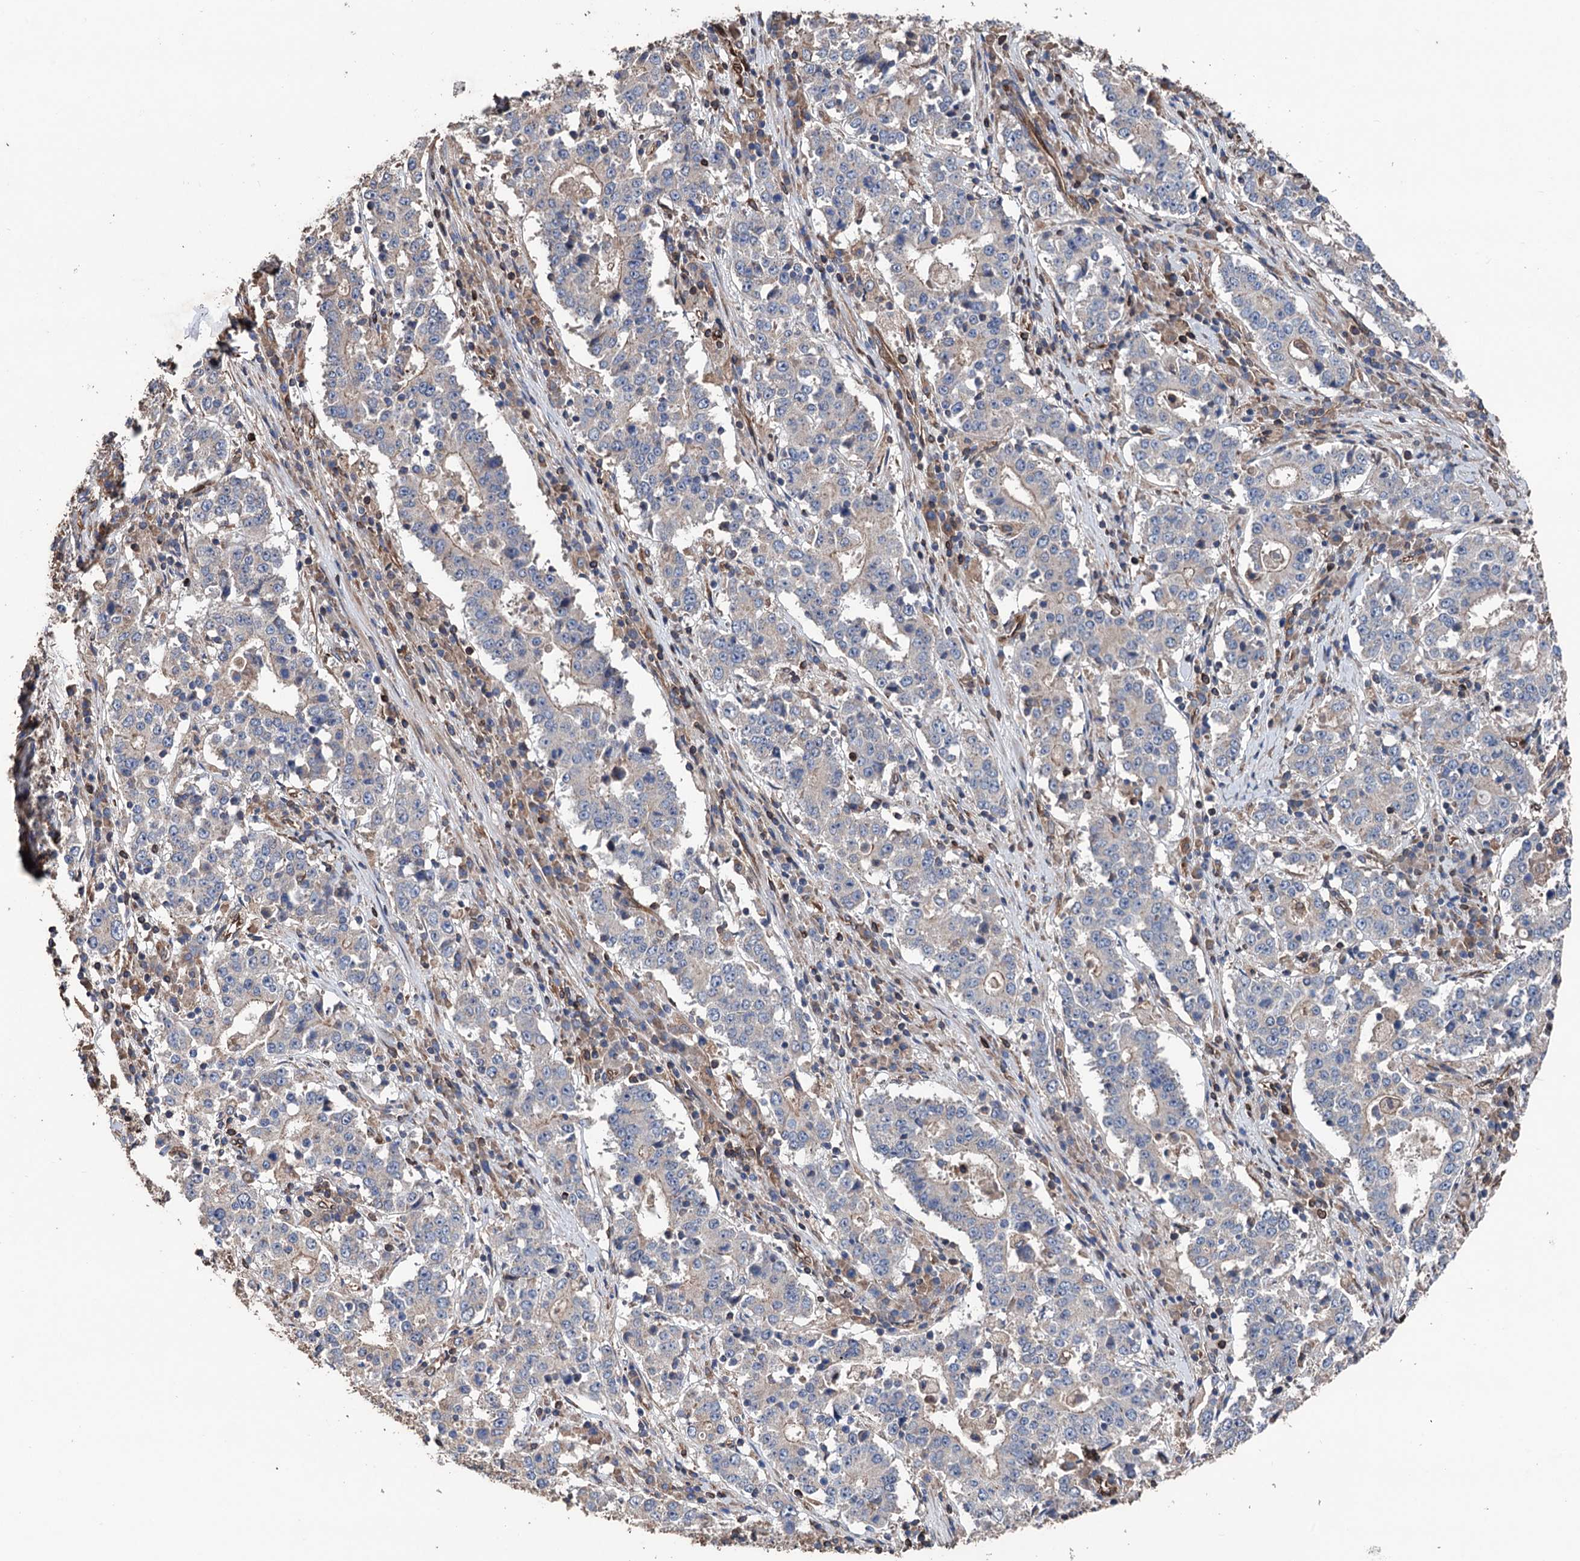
{"staining": {"intensity": "negative", "quantity": "none", "location": "none"}, "tissue": "stomach cancer", "cell_type": "Tumor cells", "image_type": "cancer", "snomed": [{"axis": "morphology", "description": "Adenocarcinoma, NOS"}, {"axis": "topography", "description": "Stomach"}], "caption": "Immunohistochemistry (IHC) of stomach cancer displays no staining in tumor cells.", "gene": "STING1", "patient": {"sex": "male", "age": 59}}